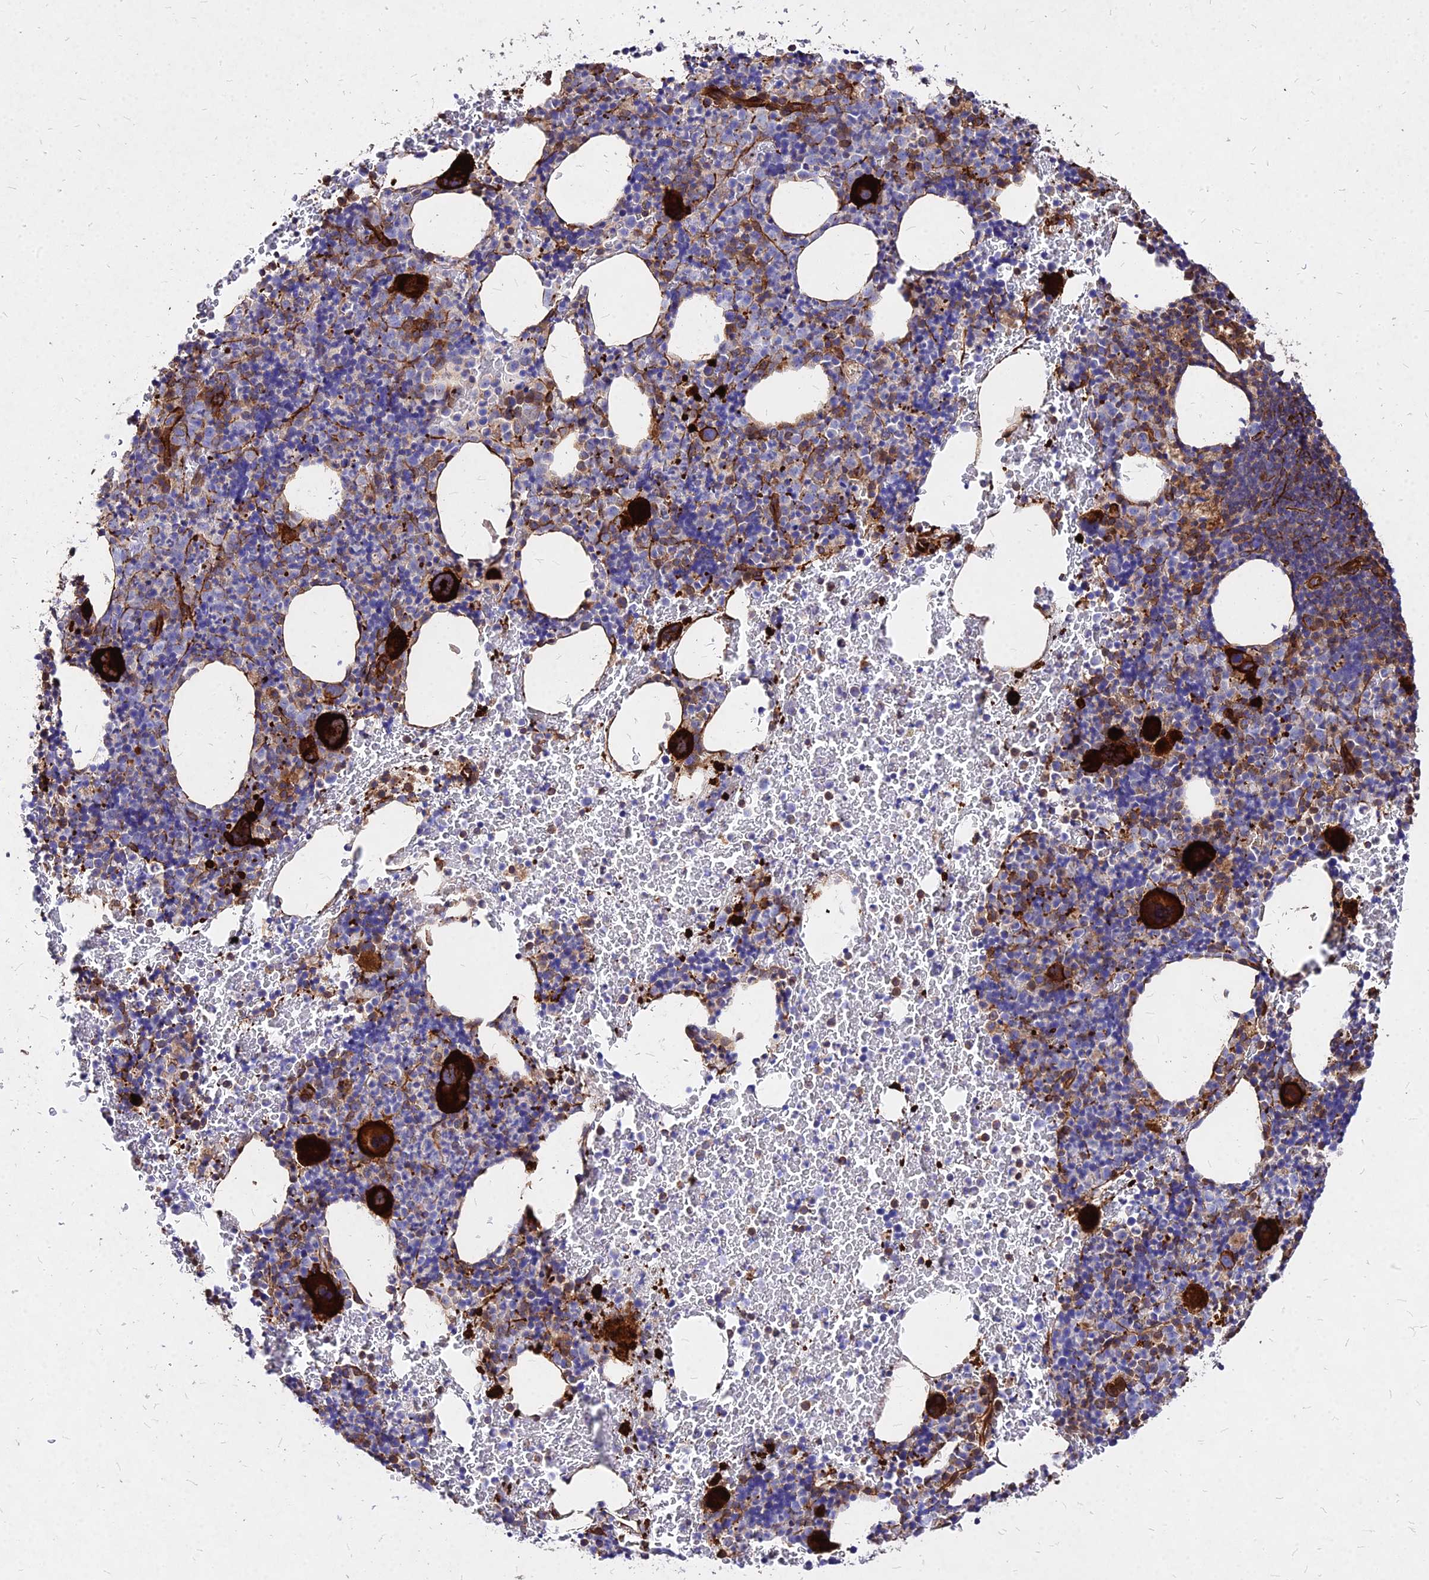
{"staining": {"intensity": "strong", "quantity": "<25%", "location": "cytoplasmic/membranous"}, "tissue": "bone marrow", "cell_type": "Hematopoietic cells", "image_type": "normal", "snomed": [{"axis": "morphology", "description": "Normal tissue, NOS"}, {"axis": "morphology", "description": "Inflammation, NOS"}, {"axis": "topography", "description": "Bone marrow"}], "caption": "A high-resolution image shows immunohistochemistry (IHC) staining of unremarkable bone marrow, which displays strong cytoplasmic/membranous staining in approximately <25% of hematopoietic cells.", "gene": "EFCC1", "patient": {"sex": "male", "age": 72}}